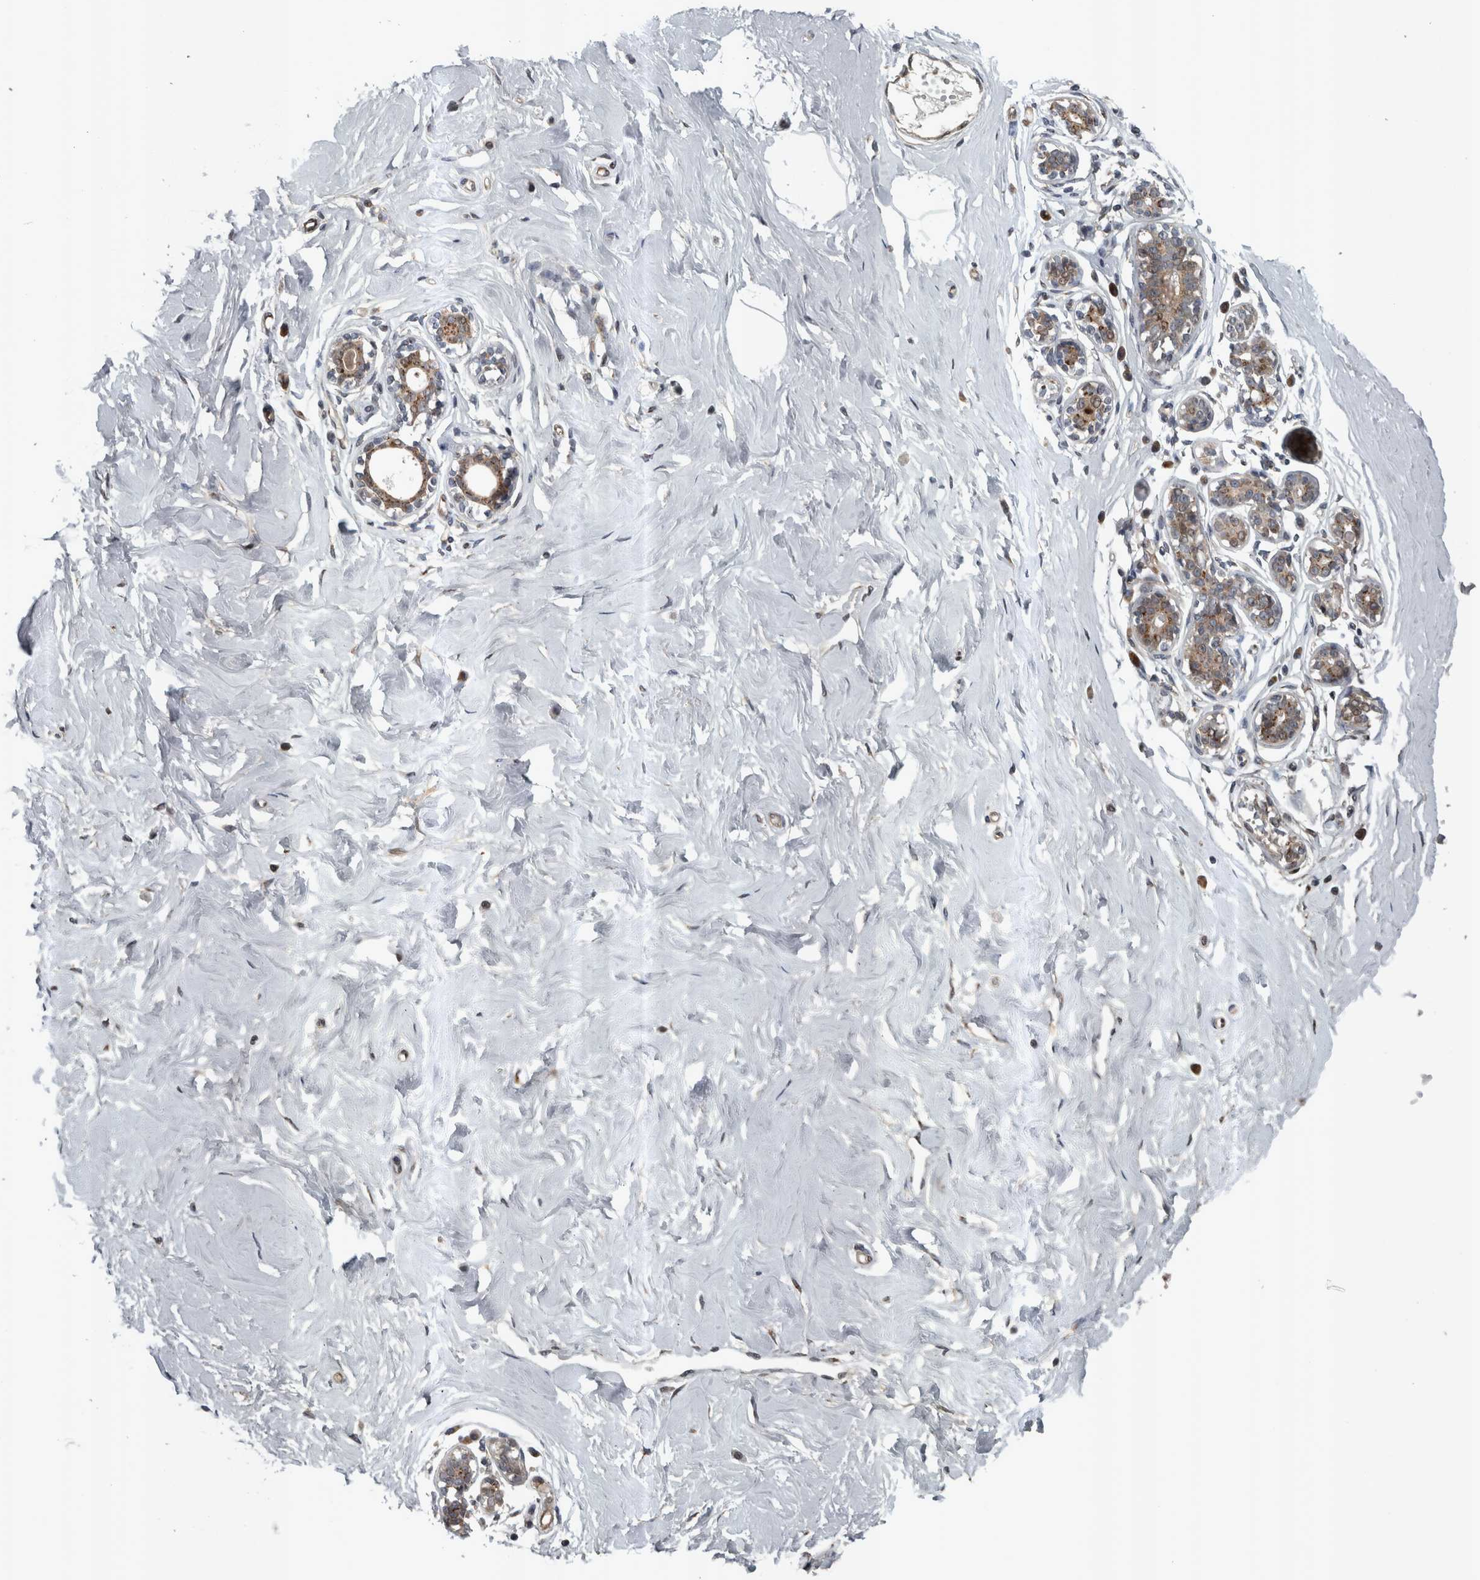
{"staining": {"intensity": "negative", "quantity": "none", "location": "none"}, "tissue": "breast", "cell_type": "Adipocytes", "image_type": "normal", "snomed": [{"axis": "morphology", "description": "Normal tissue, NOS"}, {"axis": "morphology", "description": "Adenoma, NOS"}, {"axis": "topography", "description": "Breast"}], "caption": "High magnification brightfield microscopy of unremarkable breast stained with DAB (brown) and counterstained with hematoxylin (blue): adipocytes show no significant staining. (IHC, brightfield microscopy, high magnification).", "gene": "ZNF345", "patient": {"sex": "female", "age": 23}}